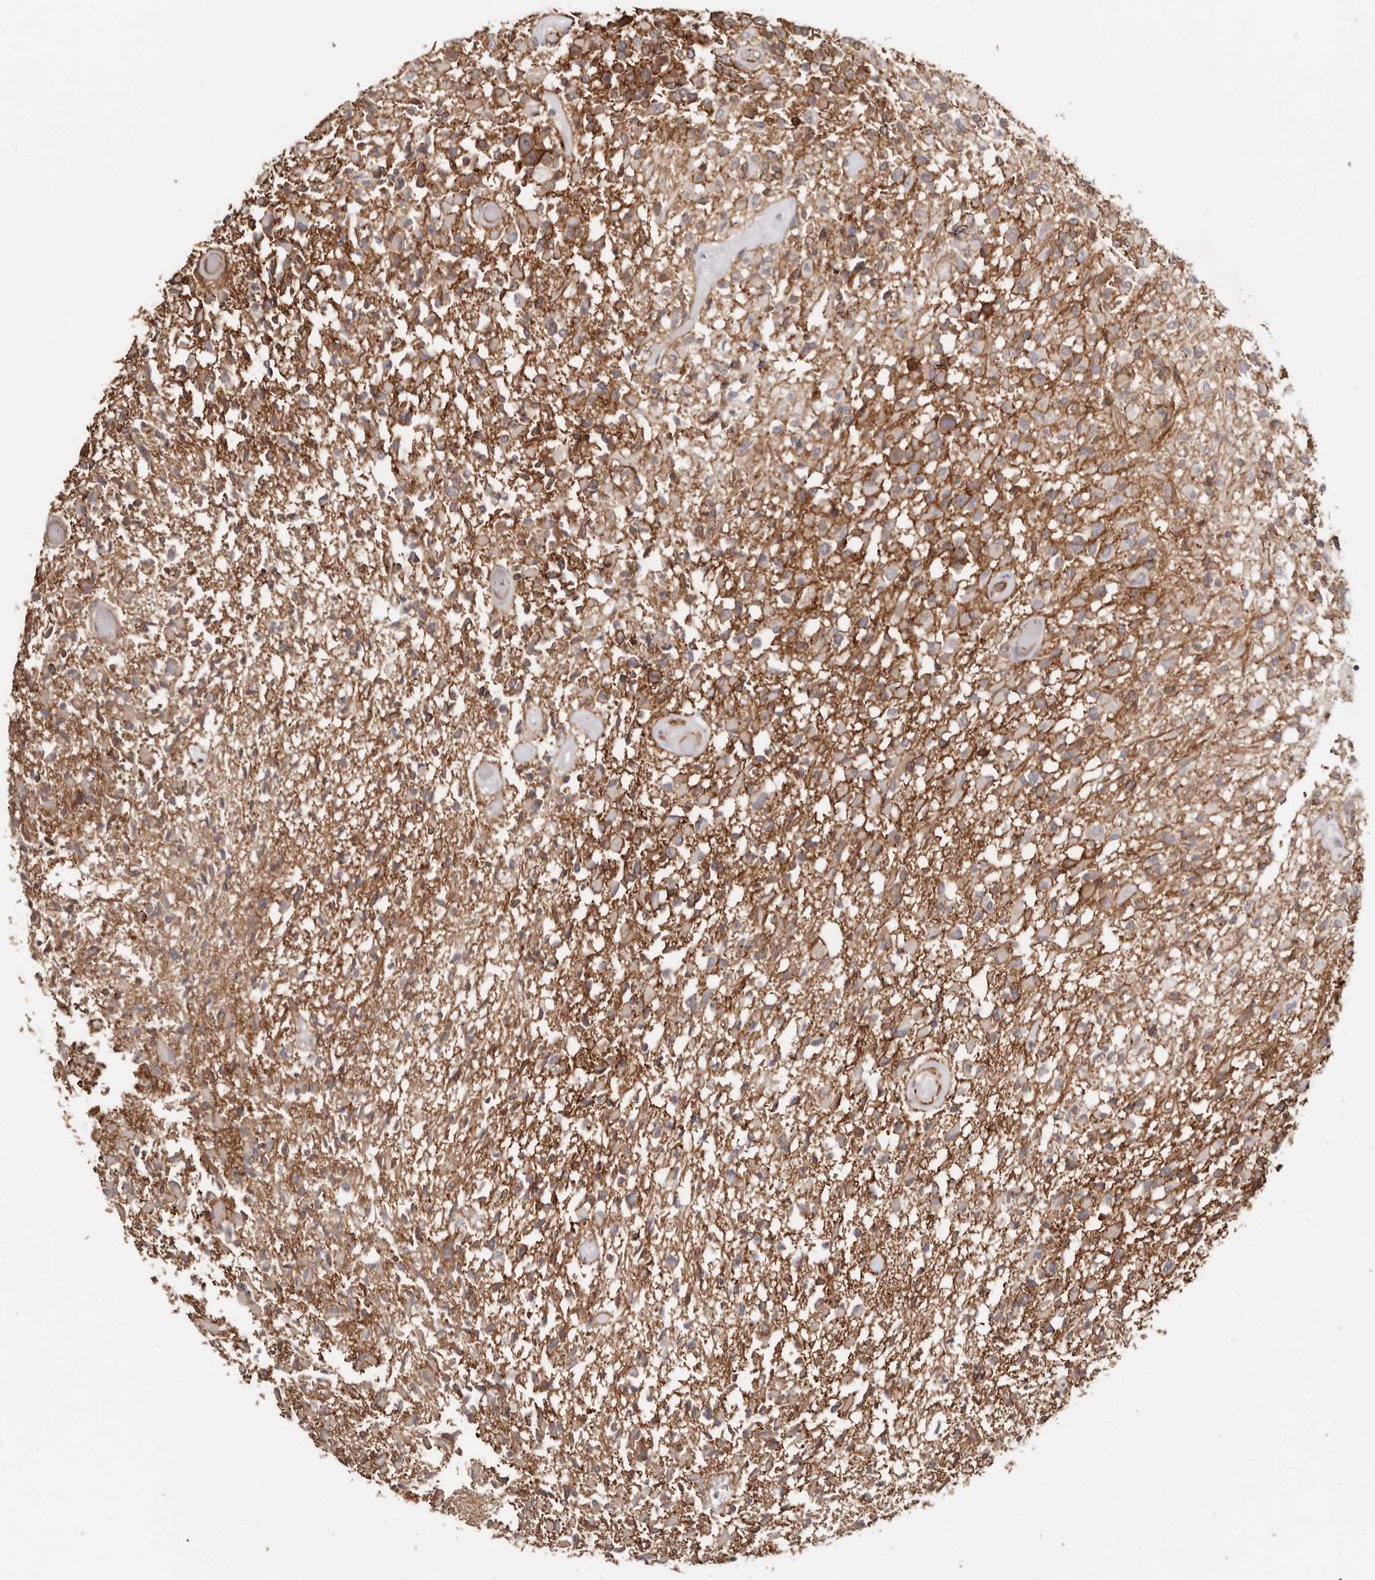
{"staining": {"intensity": "moderate", "quantity": ">75%", "location": "cytoplasmic/membranous"}, "tissue": "glioma", "cell_type": "Tumor cells", "image_type": "cancer", "snomed": [{"axis": "morphology", "description": "Glioma, malignant, High grade"}, {"axis": "morphology", "description": "Glioblastoma, NOS"}, {"axis": "topography", "description": "Brain"}], "caption": "Moderate cytoplasmic/membranous protein staining is present in about >75% of tumor cells in glioblastoma.", "gene": "CTNNB1", "patient": {"sex": "male", "age": 60}}